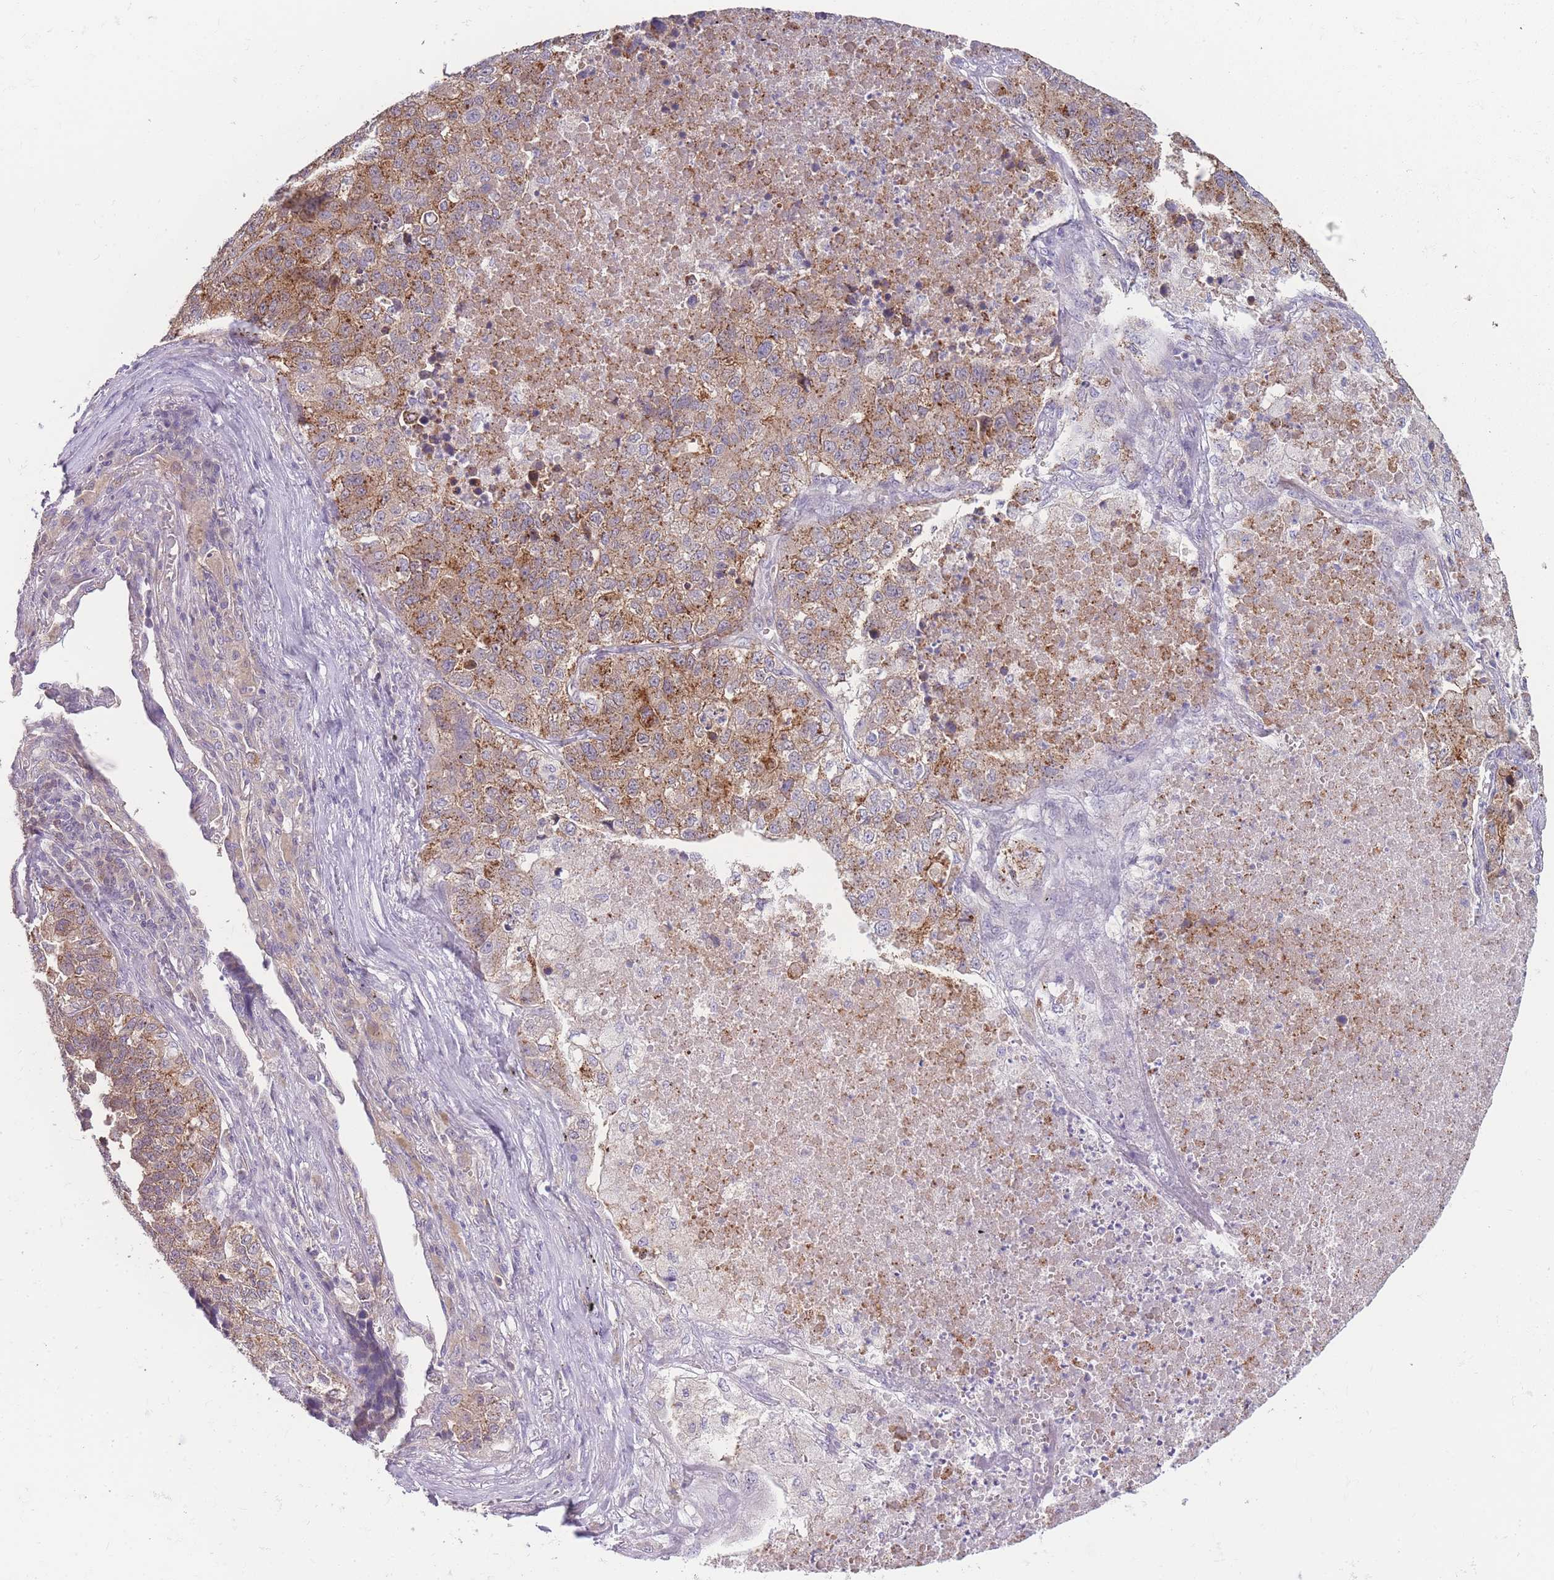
{"staining": {"intensity": "moderate", "quantity": ">75%", "location": "cytoplasmic/membranous"}, "tissue": "lung cancer", "cell_type": "Tumor cells", "image_type": "cancer", "snomed": [{"axis": "morphology", "description": "Adenocarcinoma, NOS"}, {"axis": "topography", "description": "Lung"}], "caption": "Immunohistochemical staining of lung cancer displays medium levels of moderate cytoplasmic/membranous staining in about >75% of tumor cells. Nuclei are stained in blue.", "gene": "SPHKAP", "patient": {"sex": "male", "age": 49}}